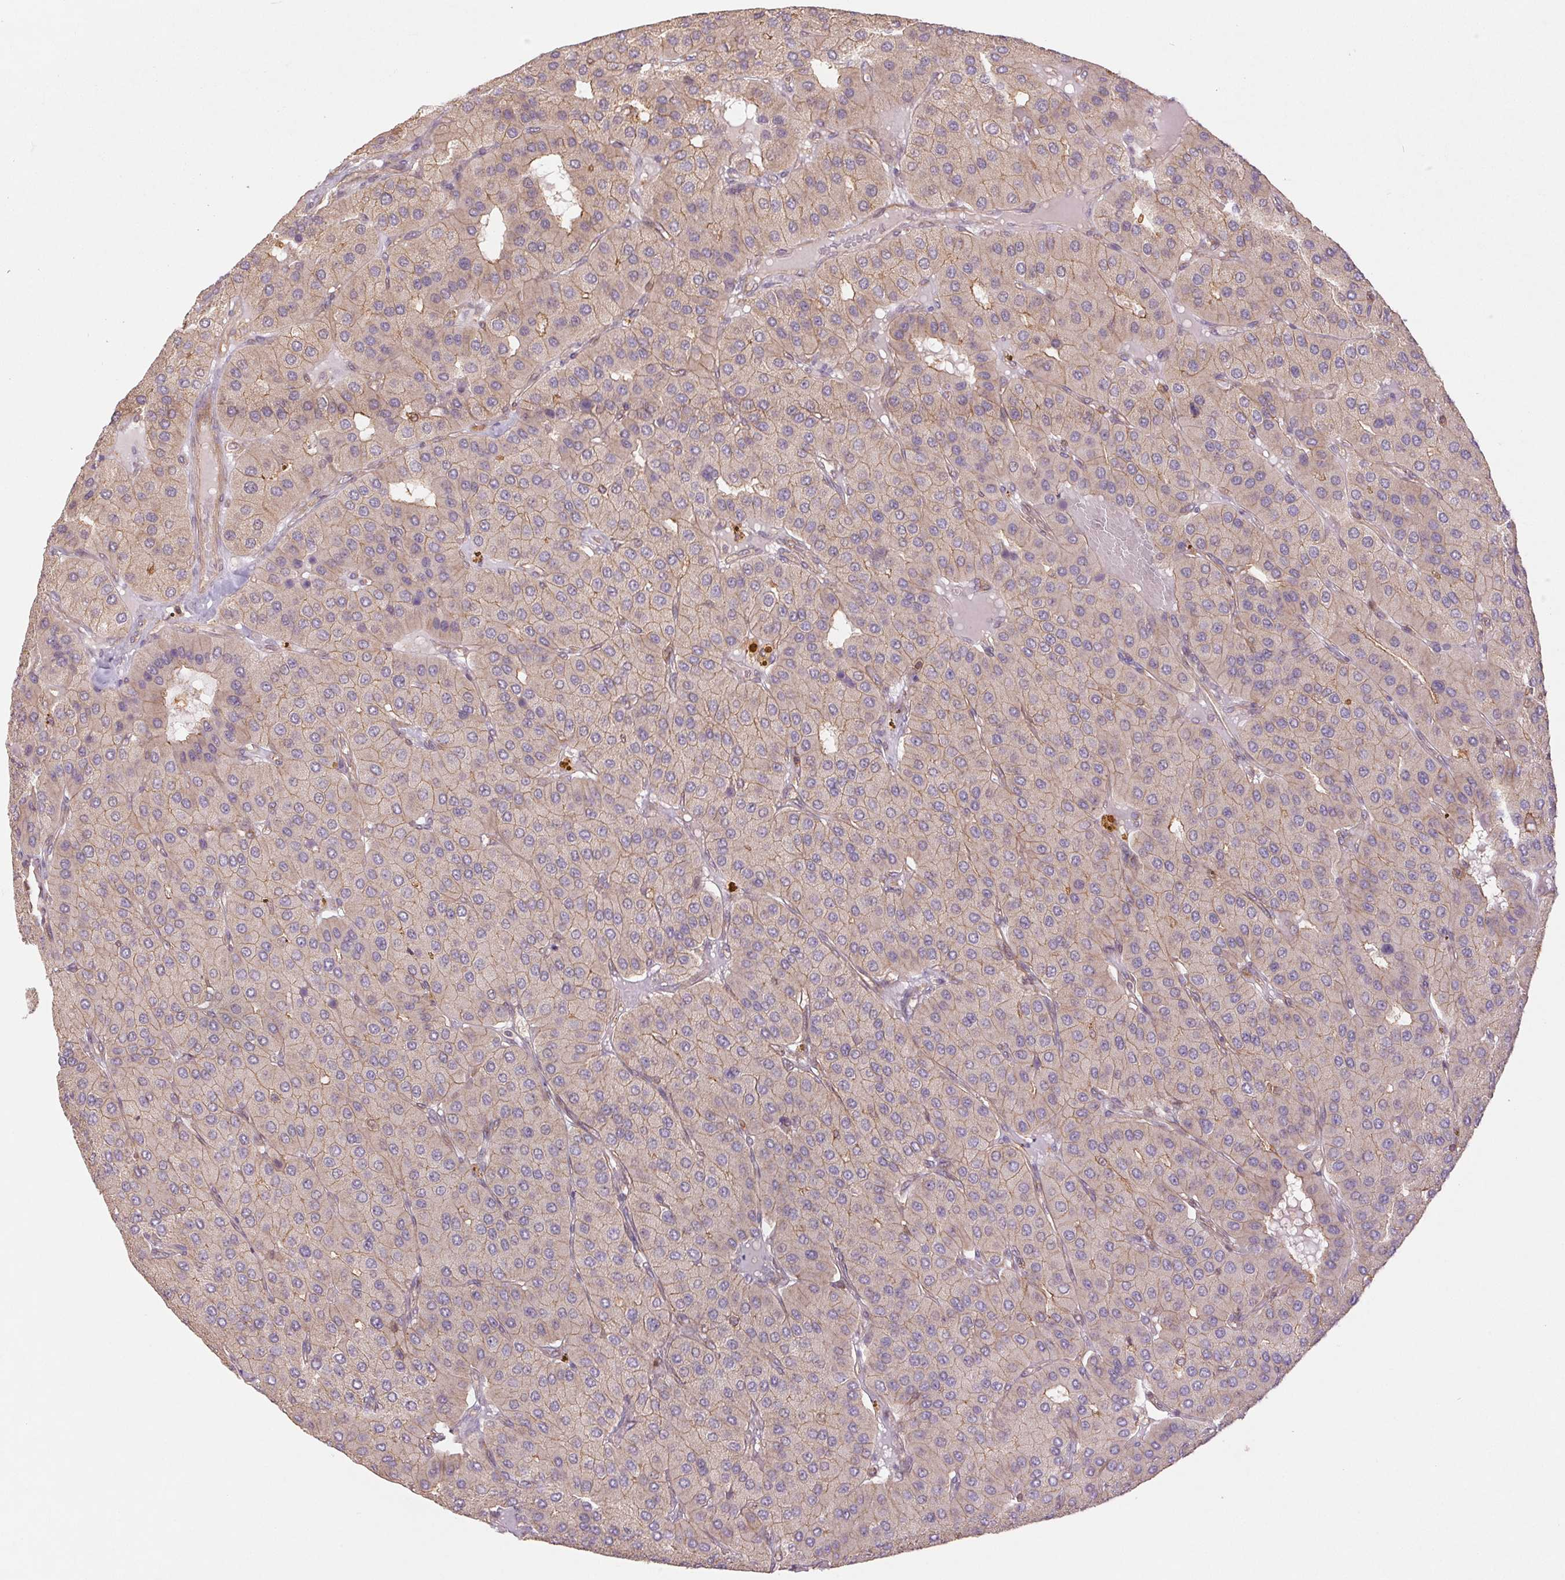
{"staining": {"intensity": "weak", "quantity": ">75%", "location": "cytoplasmic/membranous"}, "tissue": "parathyroid gland", "cell_type": "Glandular cells", "image_type": "normal", "snomed": [{"axis": "morphology", "description": "Normal tissue, NOS"}, {"axis": "morphology", "description": "Adenoma, NOS"}, {"axis": "topography", "description": "Parathyroid gland"}], "caption": "The histopathology image demonstrates staining of benign parathyroid gland, revealing weak cytoplasmic/membranous protein positivity (brown color) within glandular cells. Using DAB (3,3'-diaminobenzidine) (brown) and hematoxylin (blue) stains, captured at high magnification using brightfield microscopy.", "gene": "TUBA1A", "patient": {"sex": "female", "age": 86}}